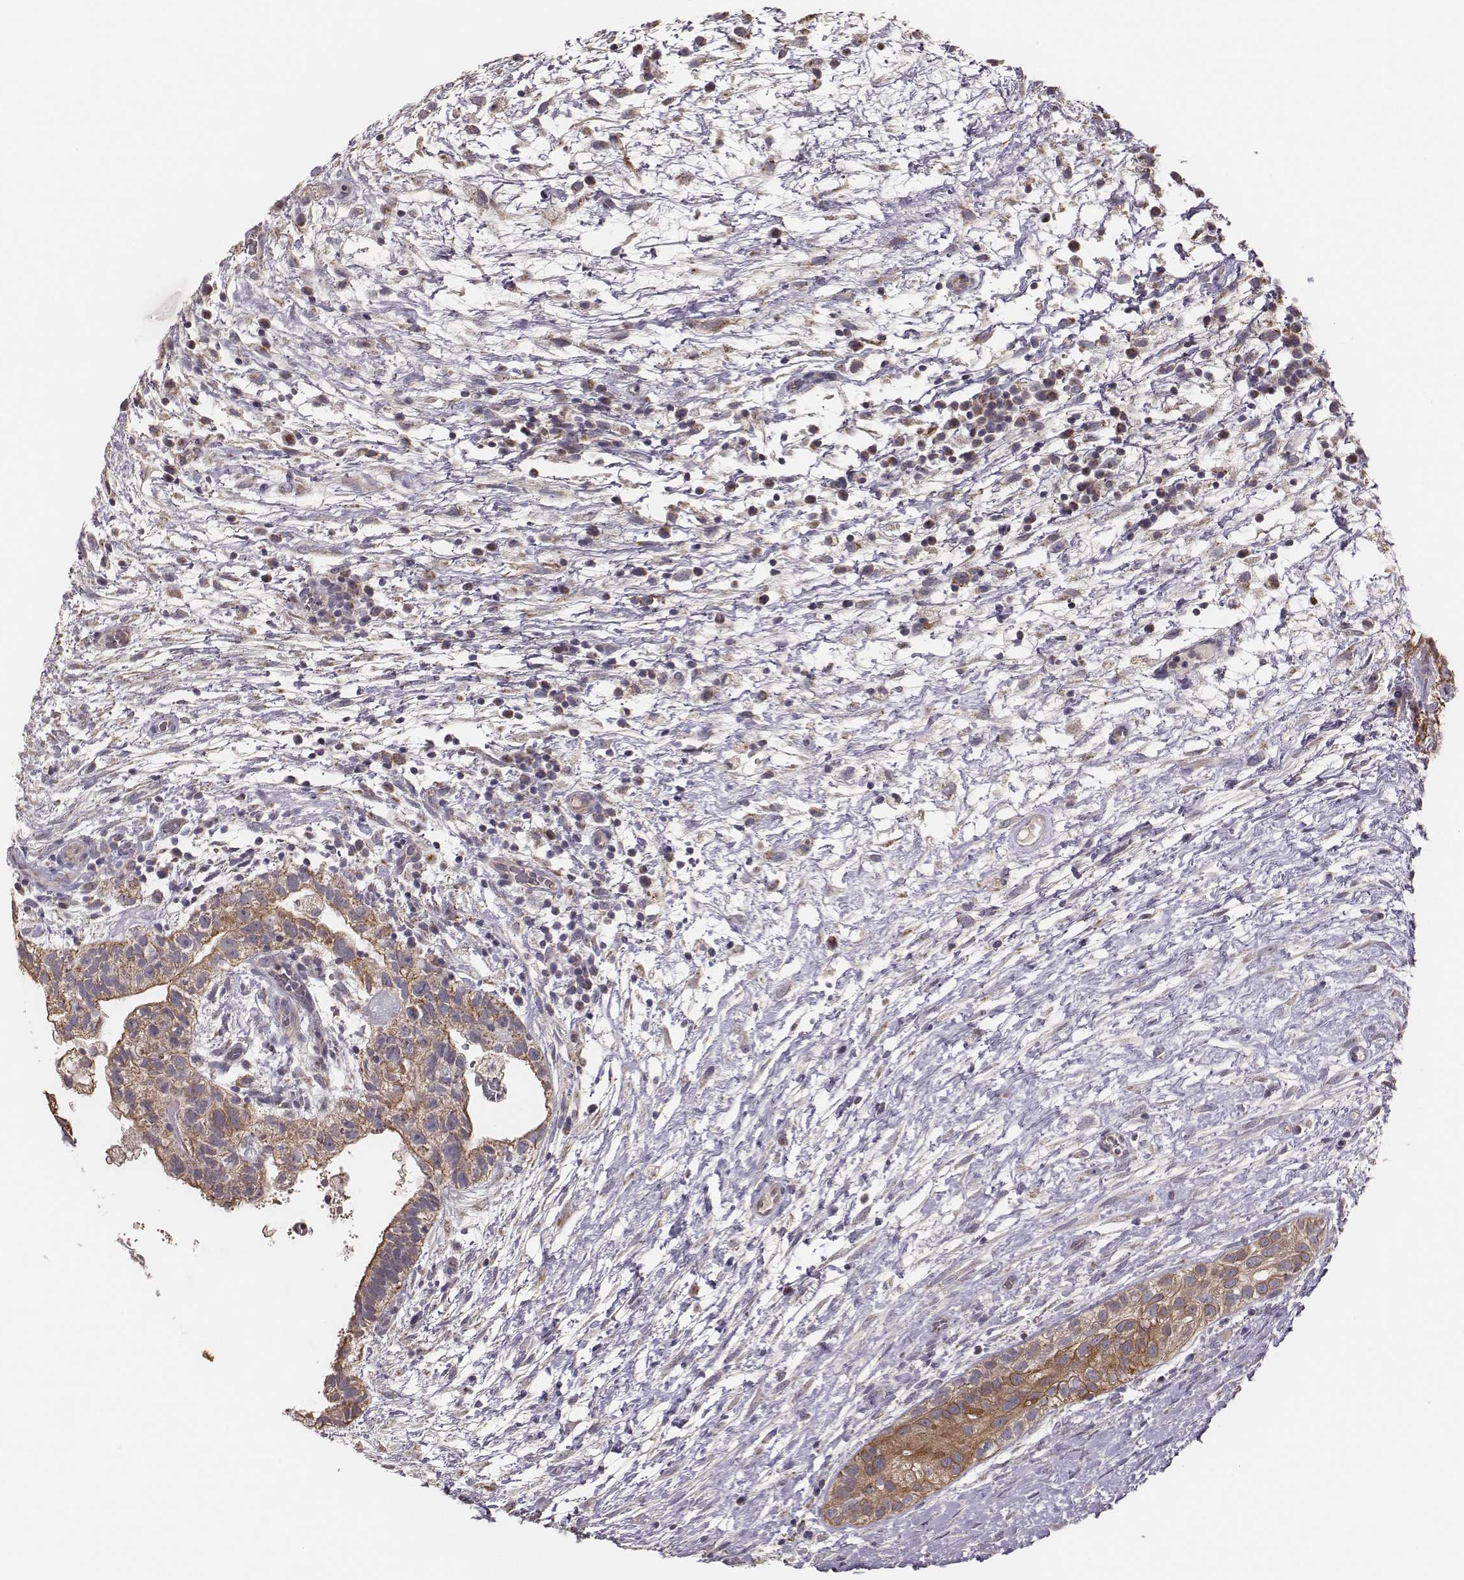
{"staining": {"intensity": "moderate", "quantity": ">75%", "location": "cytoplasmic/membranous"}, "tissue": "testis cancer", "cell_type": "Tumor cells", "image_type": "cancer", "snomed": [{"axis": "morphology", "description": "Normal tissue, NOS"}, {"axis": "morphology", "description": "Carcinoma, Embryonal, NOS"}, {"axis": "topography", "description": "Testis"}], "caption": "The micrograph displays staining of testis cancer, revealing moderate cytoplasmic/membranous protein staining (brown color) within tumor cells.", "gene": "HAVCR1", "patient": {"sex": "male", "age": 32}}